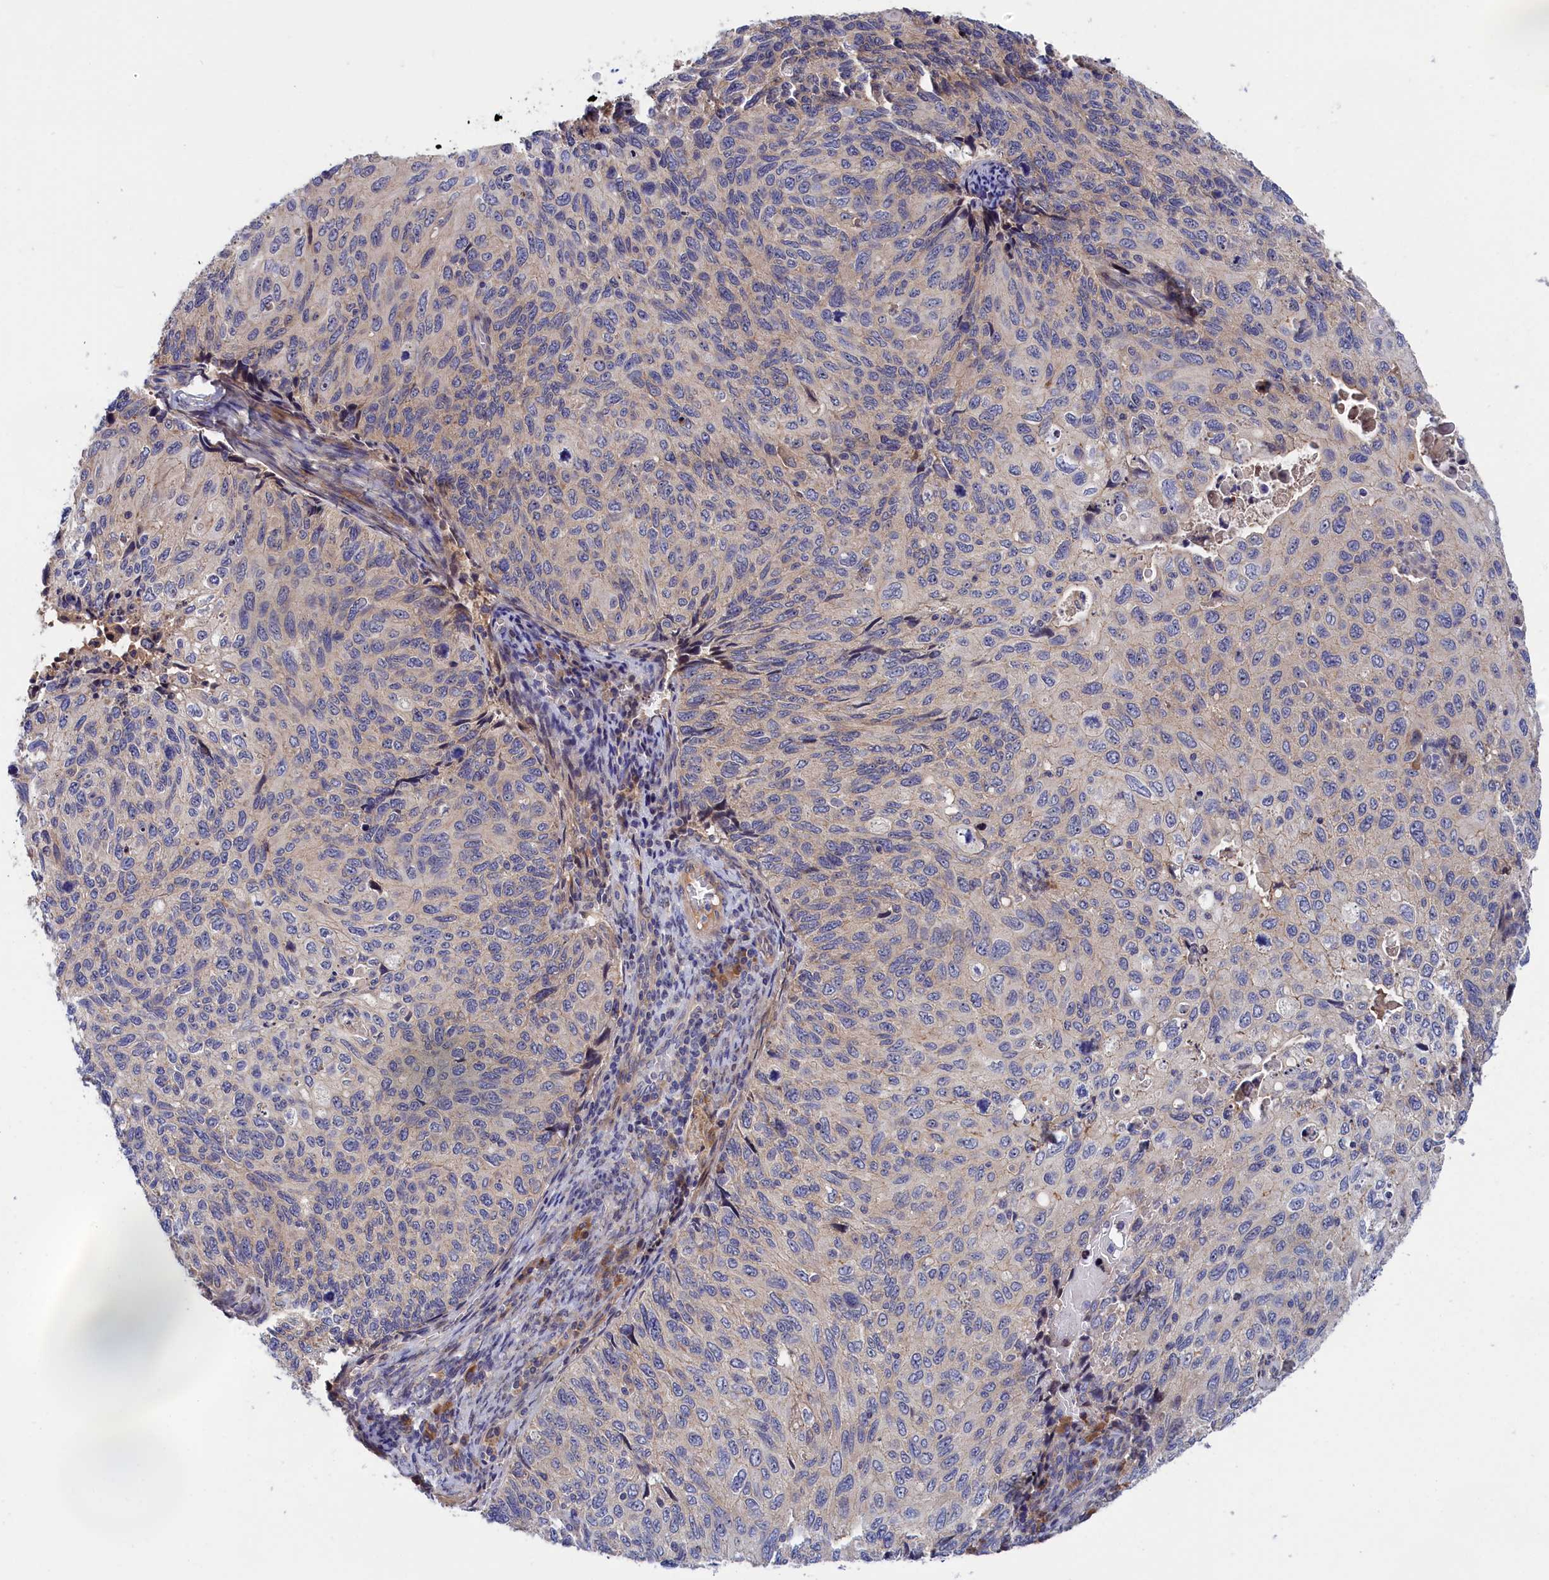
{"staining": {"intensity": "negative", "quantity": "none", "location": "none"}, "tissue": "cervical cancer", "cell_type": "Tumor cells", "image_type": "cancer", "snomed": [{"axis": "morphology", "description": "Squamous cell carcinoma, NOS"}, {"axis": "topography", "description": "Cervix"}], "caption": "Protein analysis of cervical cancer shows no significant expression in tumor cells. Brightfield microscopy of immunohistochemistry stained with DAB (3,3'-diaminobenzidine) (brown) and hematoxylin (blue), captured at high magnification.", "gene": "CRACD", "patient": {"sex": "female", "age": 70}}